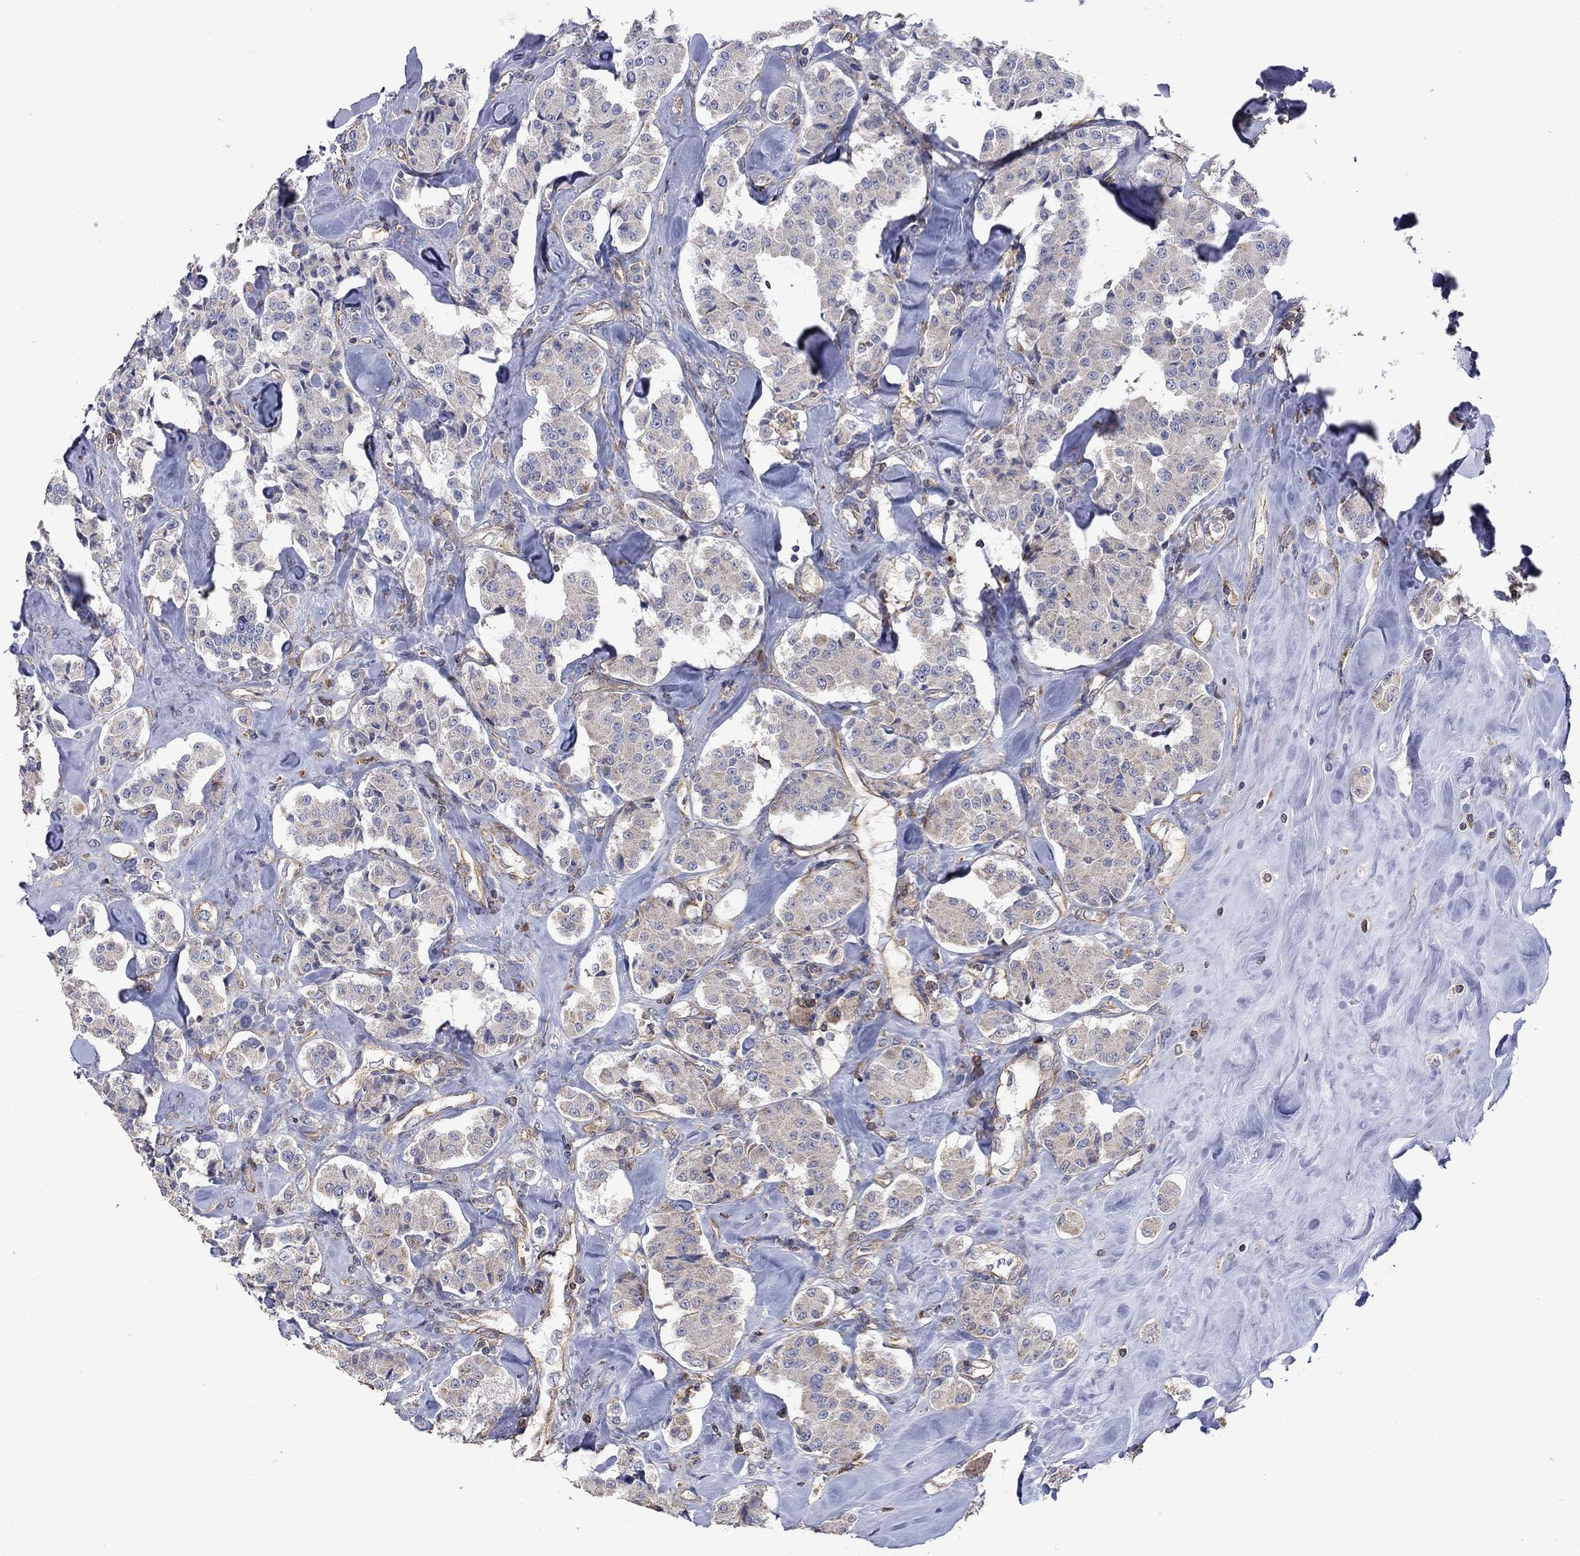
{"staining": {"intensity": "negative", "quantity": "none", "location": "none"}, "tissue": "carcinoid", "cell_type": "Tumor cells", "image_type": "cancer", "snomed": [{"axis": "morphology", "description": "Carcinoid, malignant, NOS"}, {"axis": "topography", "description": "Pancreas"}], "caption": "Micrograph shows no significant protein positivity in tumor cells of malignant carcinoid. Nuclei are stained in blue.", "gene": "CAMKK2", "patient": {"sex": "male", "age": 41}}